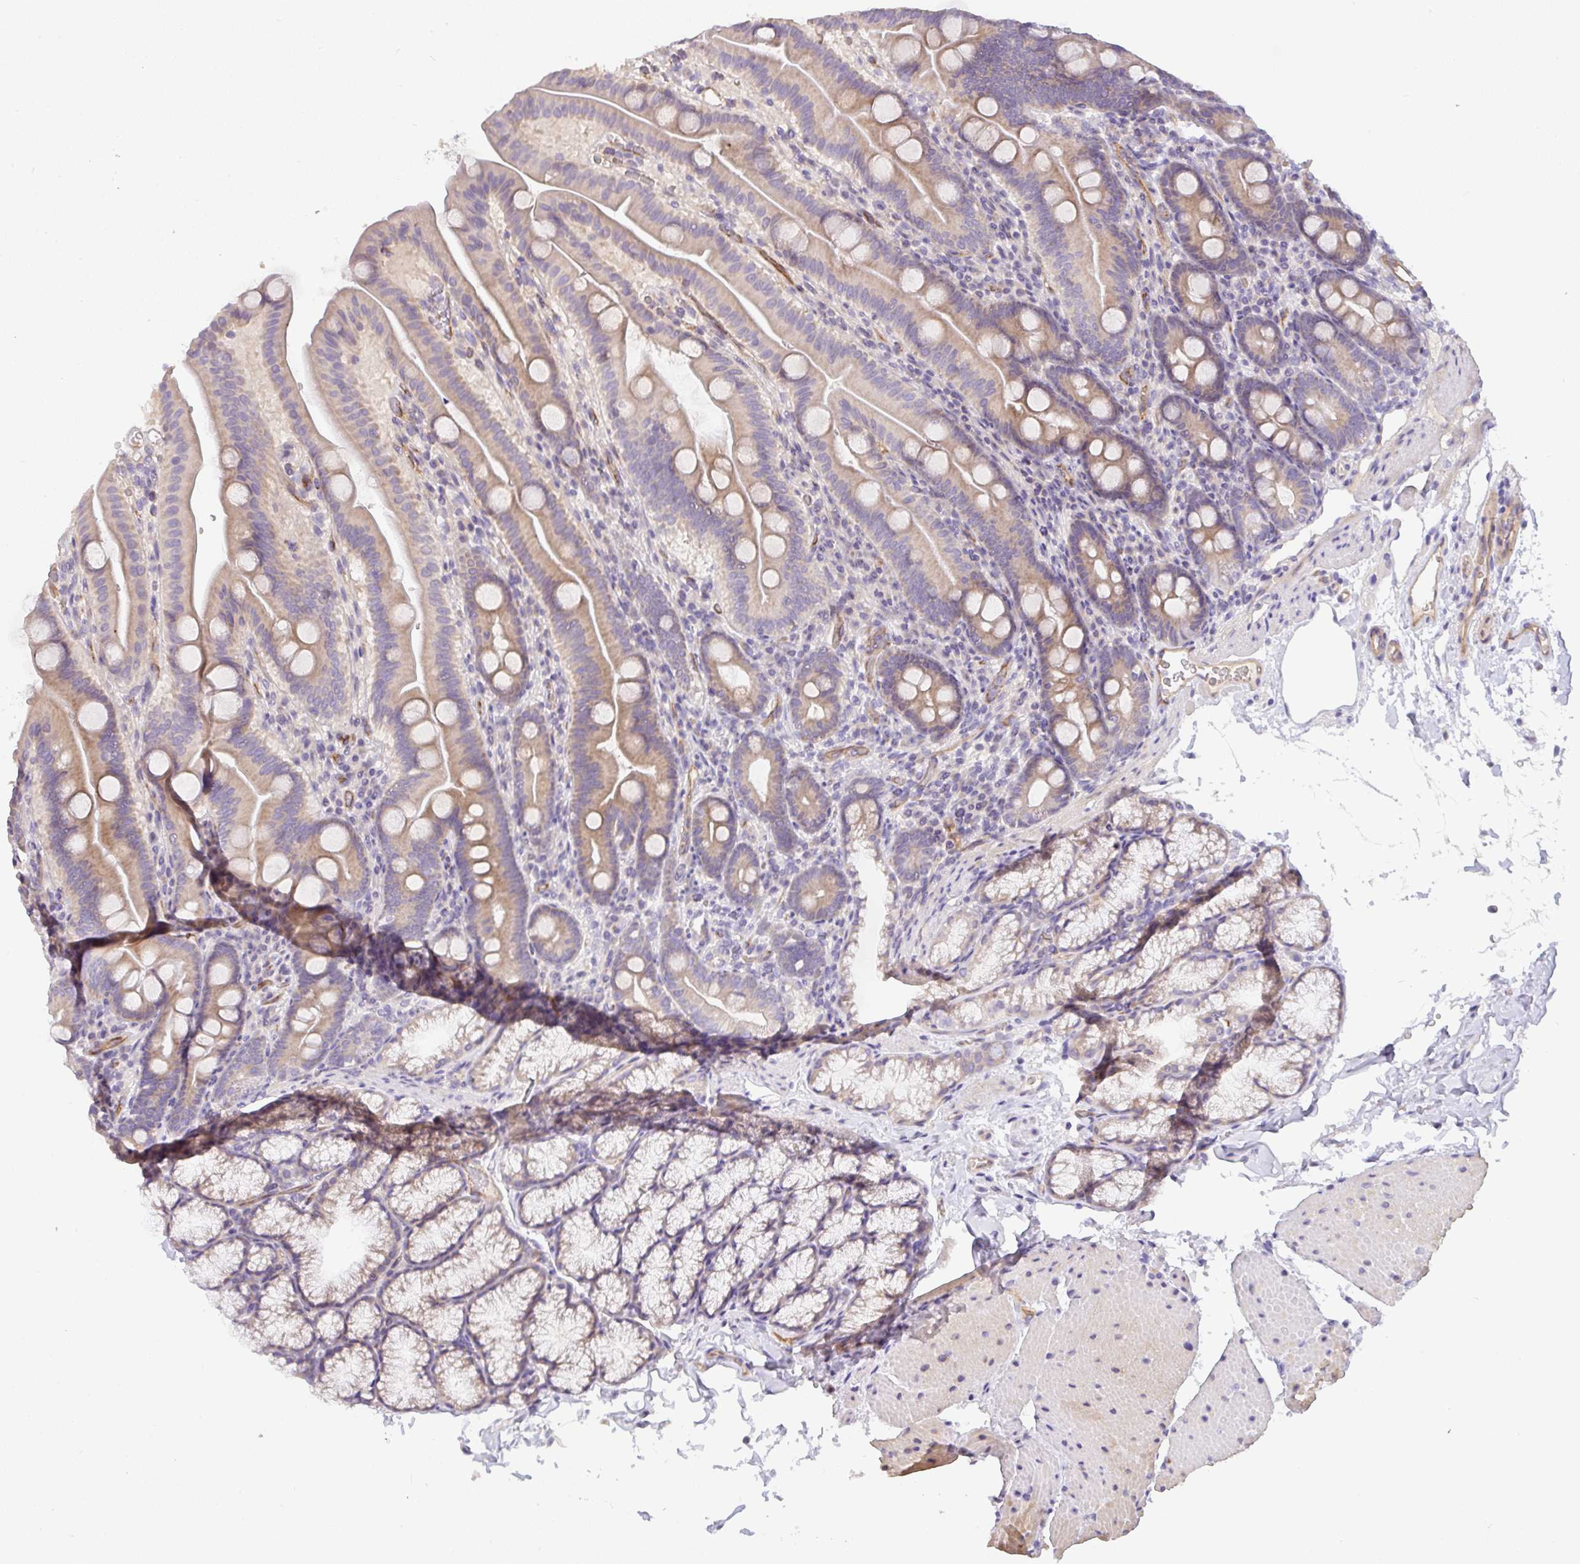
{"staining": {"intensity": "weak", "quantity": ">75%", "location": "cytoplasmic/membranous"}, "tissue": "duodenum", "cell_type": "Glandular cells", "image_type": "normal", "snomed": [{"axis": "morphology", "description": "Normal tissue, NOS"}, {"axis": "topography", "description": "Duodenum"}], "caption": "High-magnification brightfield microscopy of unremarkable duodenum stained with DAB (3,3'-diaminobenzidine) (brown) and counterstained with hematoxylin (blue). glandular cells exhibit weak cytoplasmic/membranous expression is appreciated in approximately>75% of cells. (Stains: DAB (3,3'-diaminobenzidine) in brown, nuclei in blue, Microscopy: brightfield microscopy at high magnification).", "gene": "FILIP1", "patient": {"sex": "male", "age": 59}}